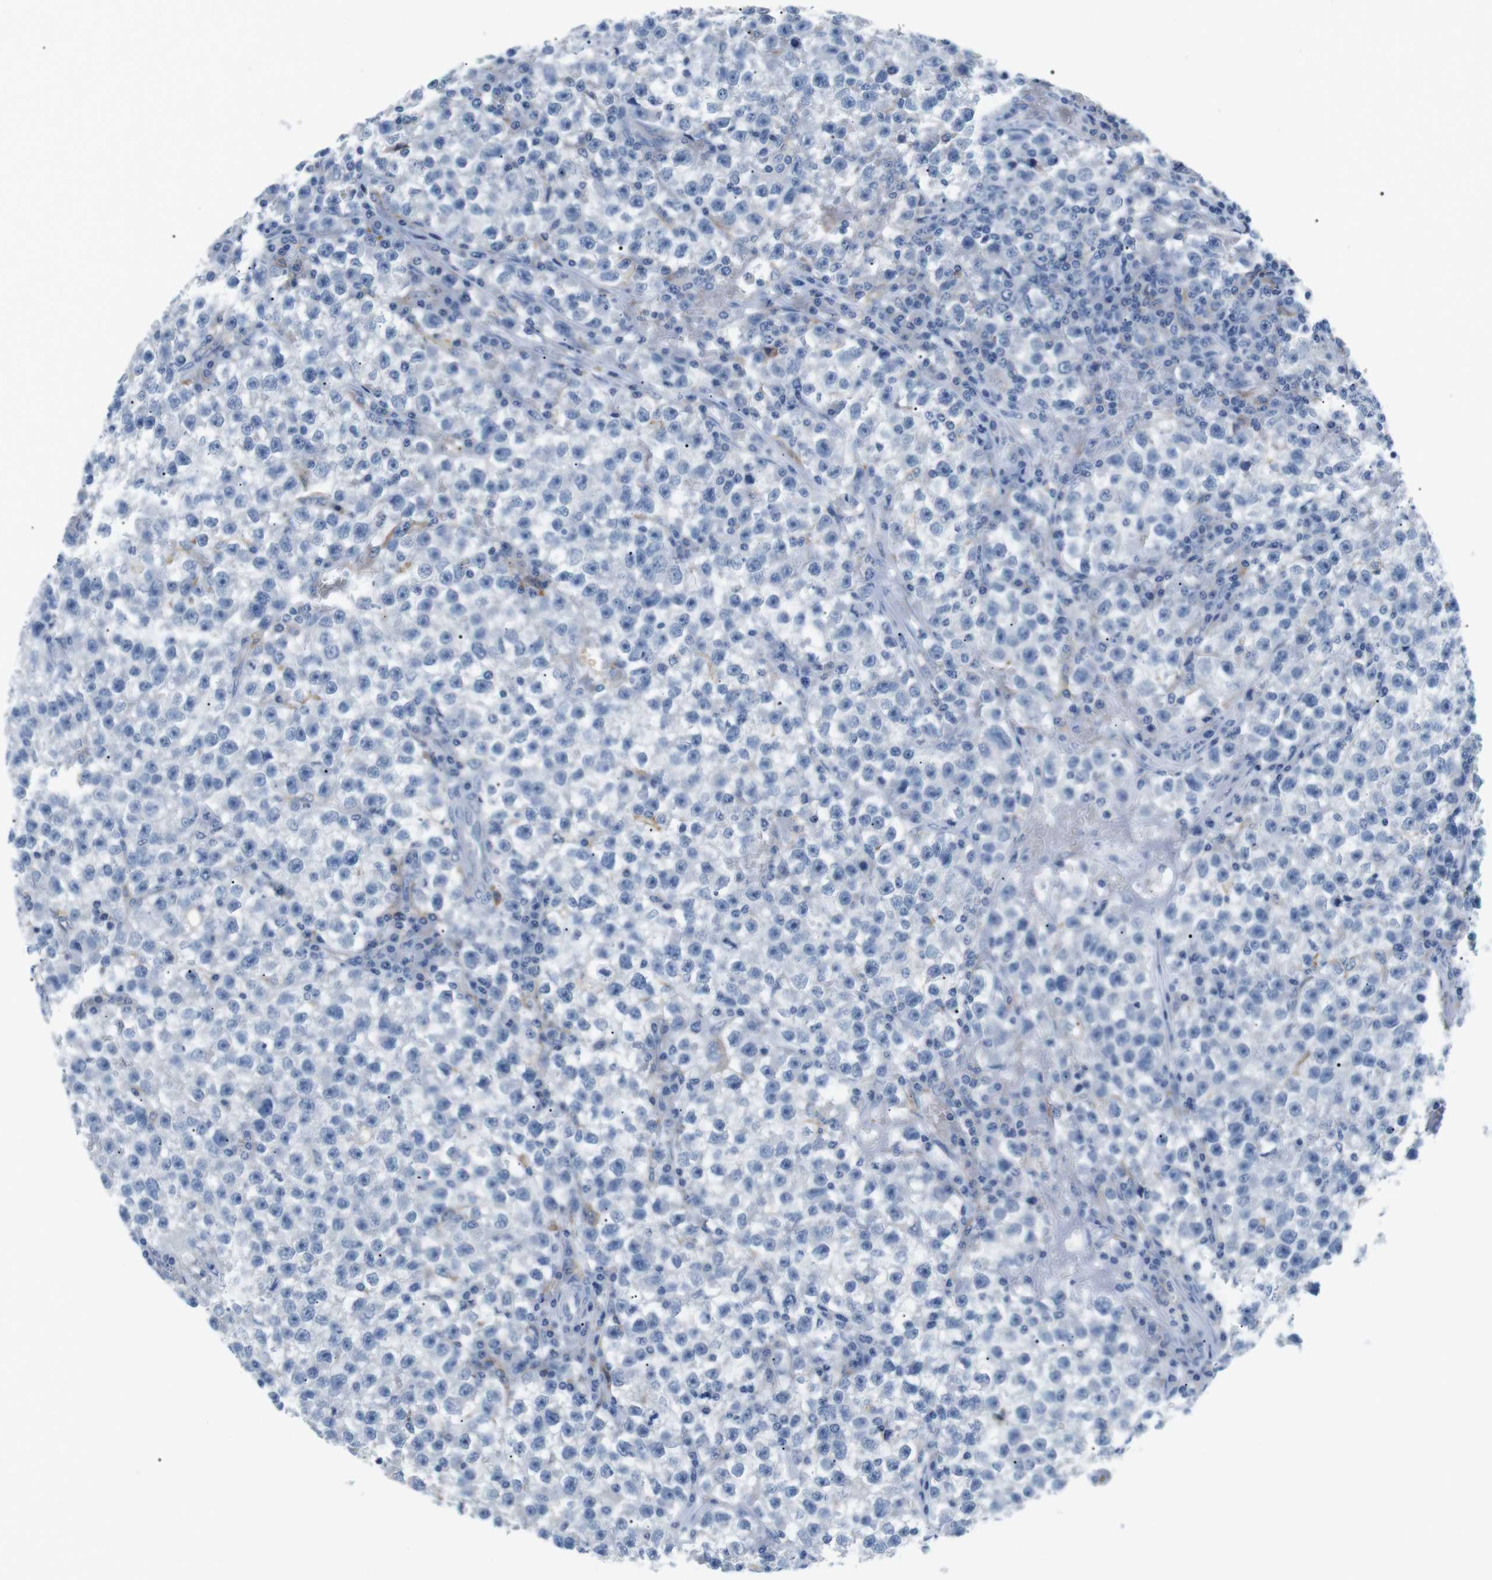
{"staining": {"intensity": "negative", "quantity": "none", "location": "none"}, "tissue": "testis cancer", "cell_type": "Tumor cells", "image_type": "cancer", "snomed": [{"axis": "morphology", "description": "Seminoma, NOS"}, {"axis": "topography", "description": "Testis"}], "caption": "Immunohistochemistry photomicrograph of neoplastic tissue: human seminoma (testis) stained with DAB (3,3'-diaminobenzidine) reveals no significant protein staining in tumor cells. (DAB immunohistochemistry (IHC) visualized using brightfield microscopy, high magnification).", "gene": "FCGRT", "patient": {"sex": "male", "age": 22}}